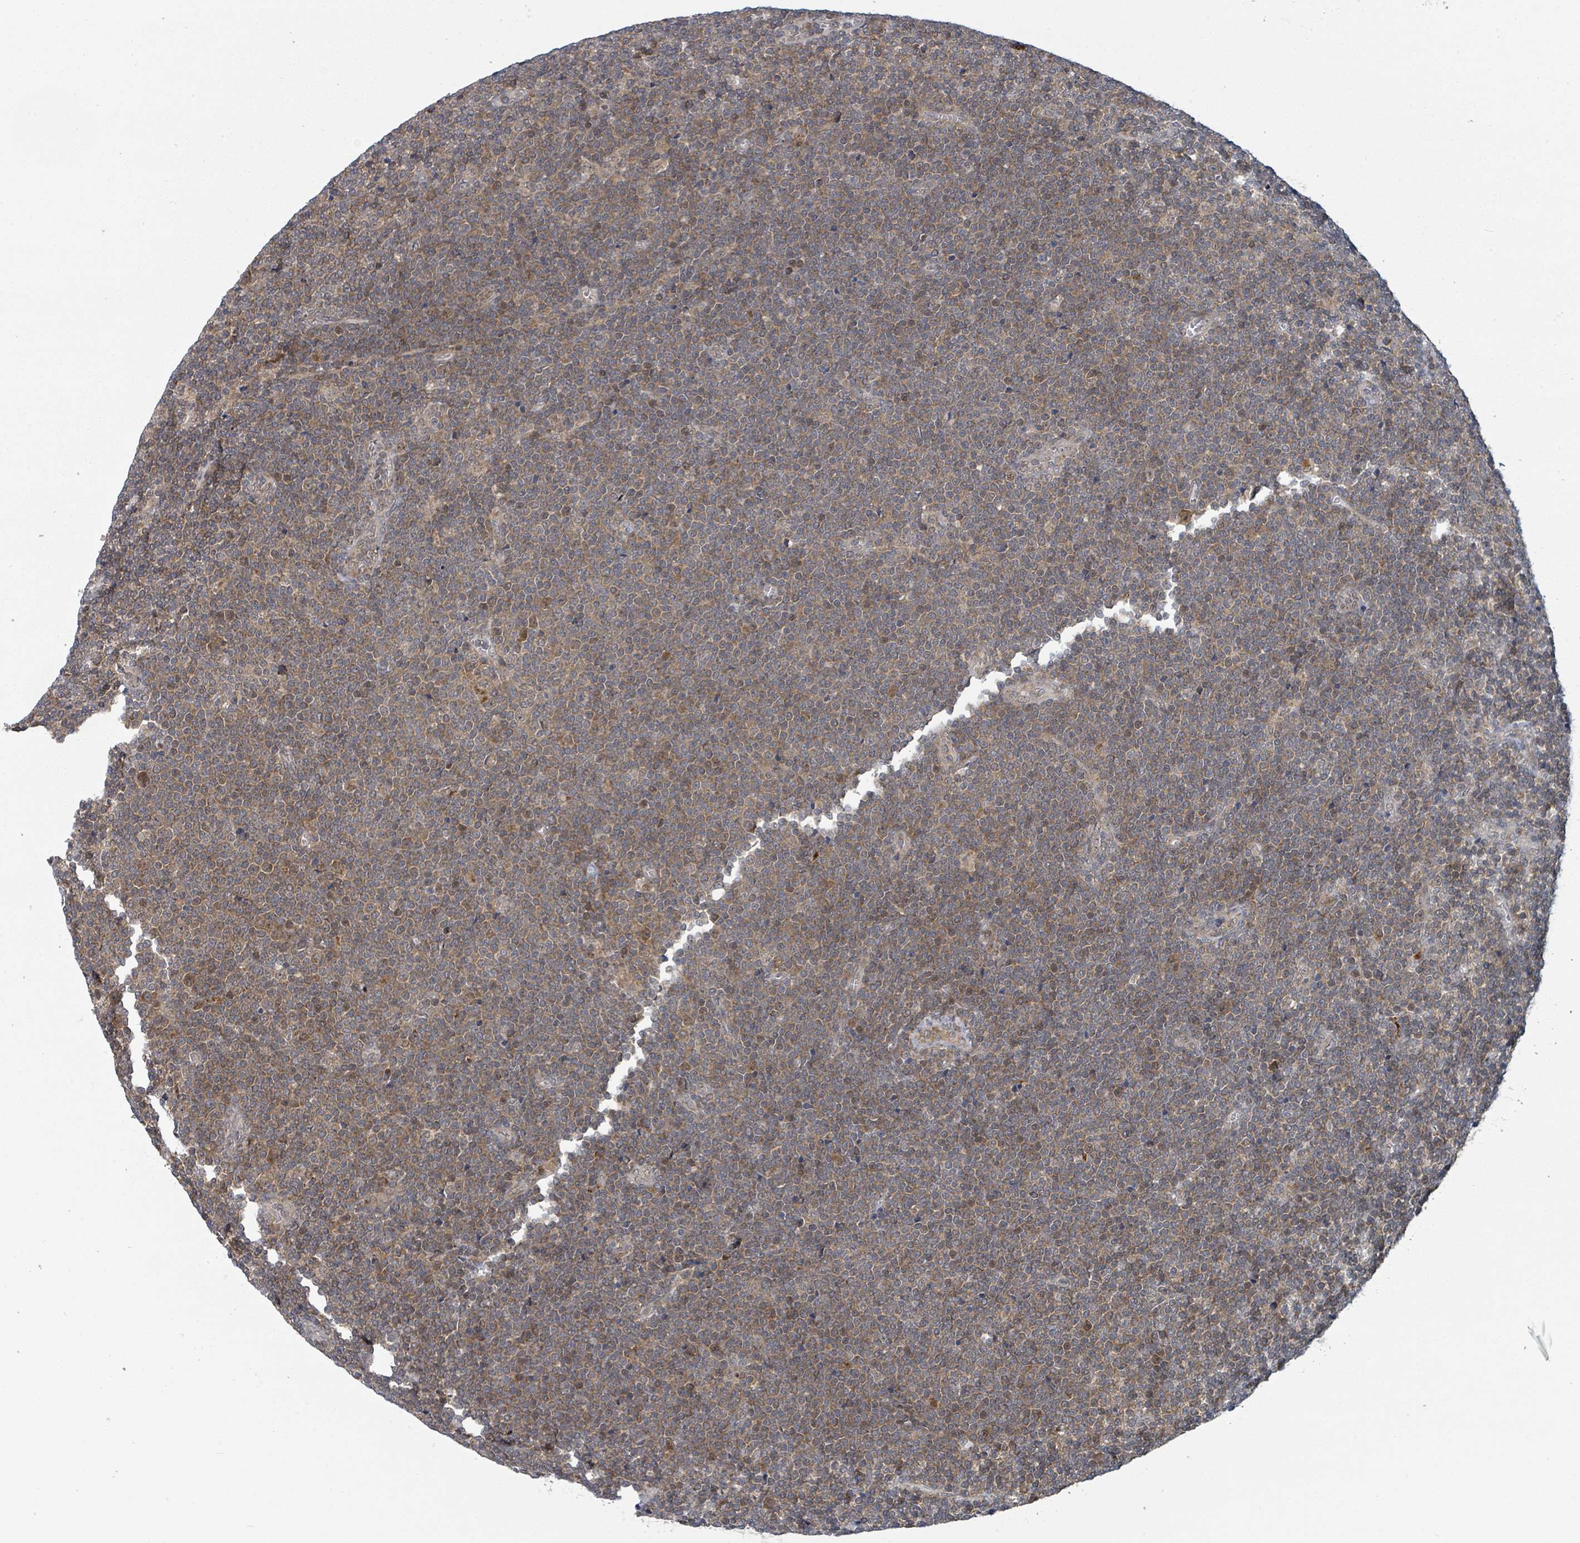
{"staining": {"intensity": "moderate", "quantity": ">75%", "location": "cytoplasmic/membranous"}, "tissue": "lymphoma", "cell_type": "Tumor cells", "image_type": "cancer", "snomed": [{"axis": "morphology", "description": "Malignant lymphoma, non-Hodgkin's type, Low grade"}, {"axis": "topography", "description": "Lymph node"}], "caption": "Immunohistochemistry micrograph of neoplastic tissue: low-grade malignant lymphoma, non-Hodgkin's type stained using immunohistochemistry reveals medium levels of moderate protein expression localized specifically in the cytoplasmic/membranous of tumor cells, appearing as a cytoplasmic/membranous brown color.", "gene": "GTF3C1", "patient": {"sex": "male", "age": 48}}